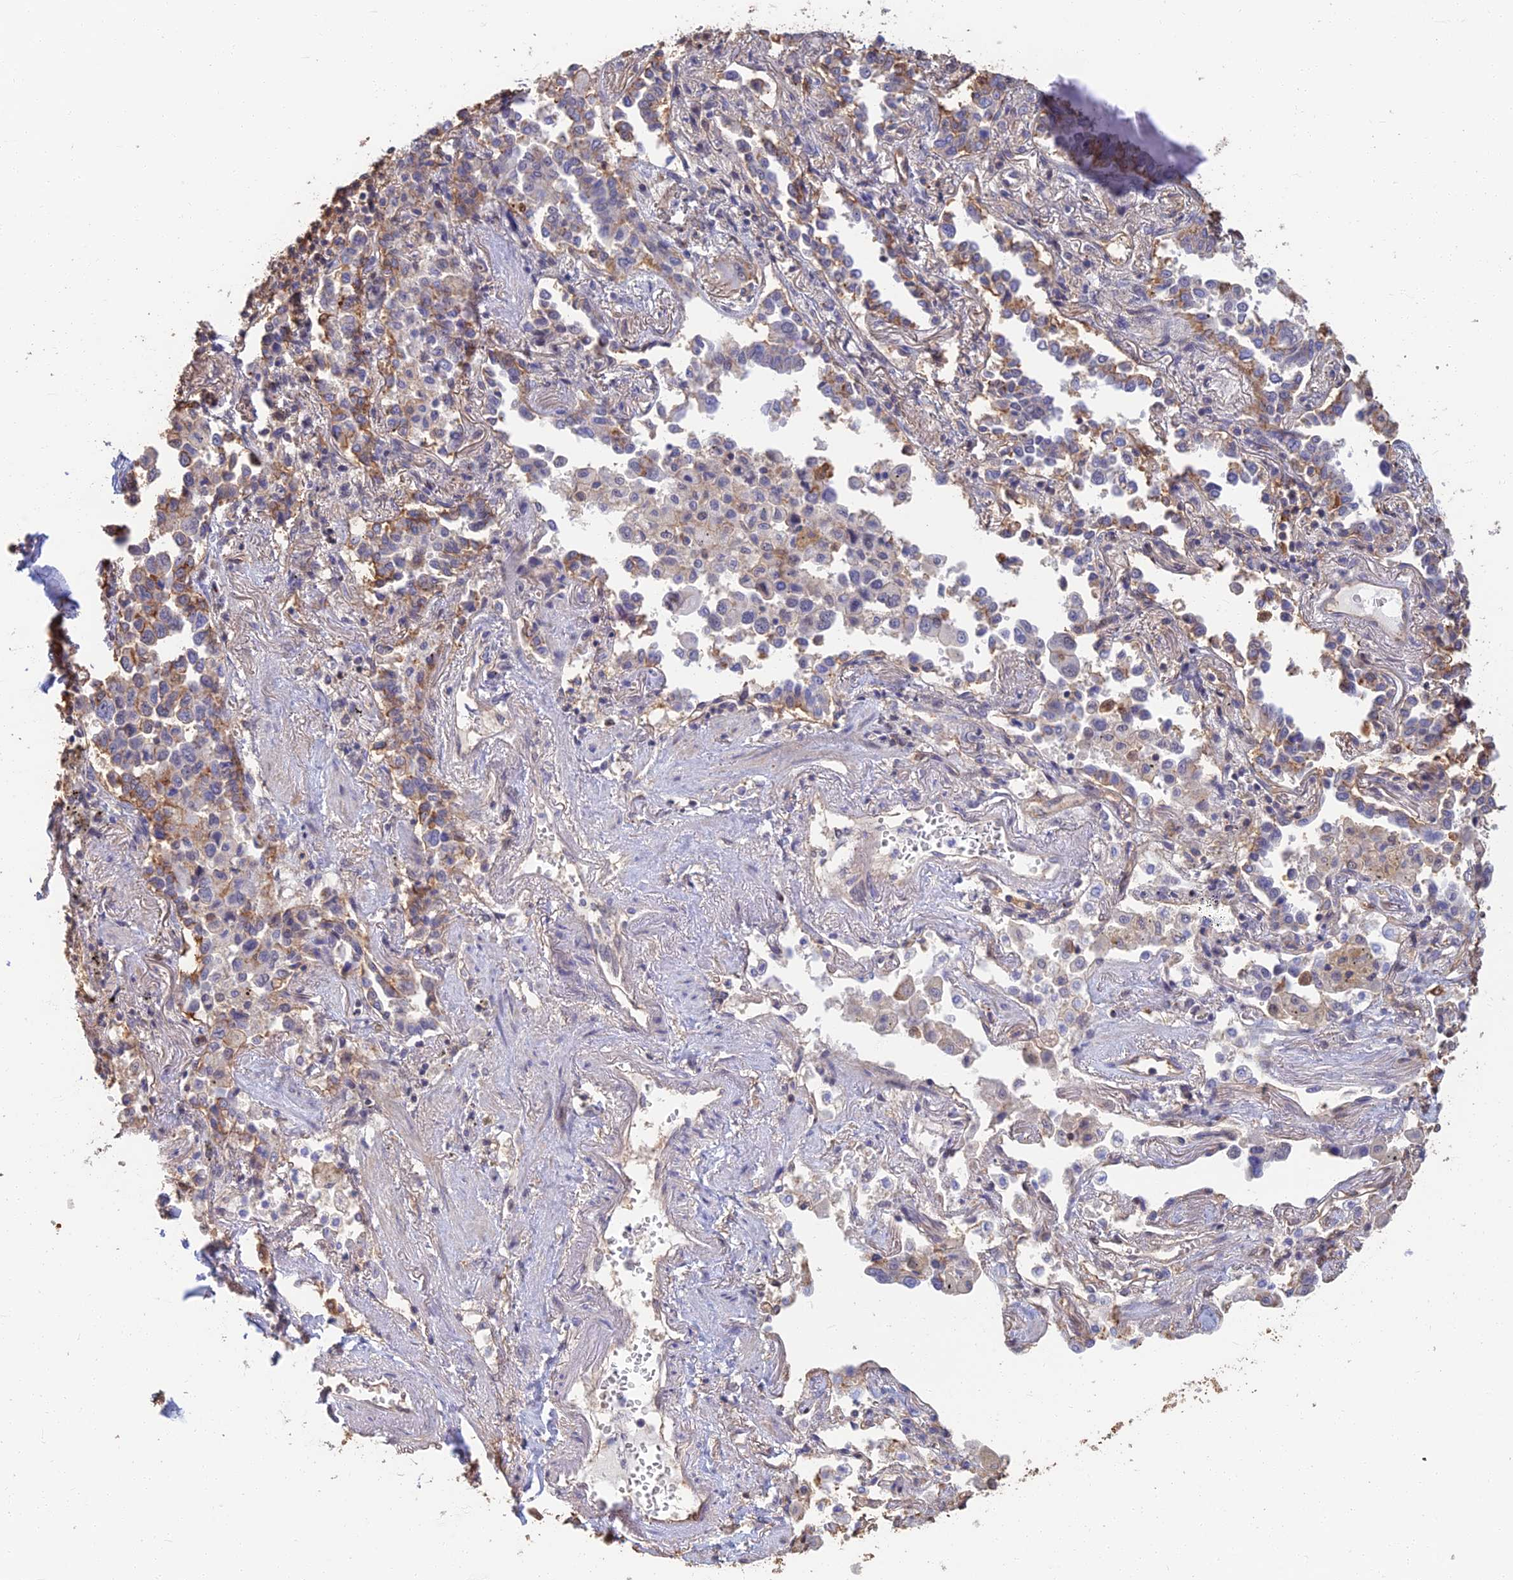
{"staining": {"intensity": "strong", "quantity": "<25%", "location": "cytoplasmic/membranous"}, "tissue": "lung cancer", "cell_type": "Tumor cells", "image_type": "cancer", "snomed": [{"axis": "morphology", "description": "Adenocarcinoma, NOS"}, {"axis": "topography", "description": "Lung"}], "caption": "This is an image of immunohistochemistry (IHC) staining of adenocarcinoma (lung), which shows strong expression in the cytoplasmic/membranous of tumor cells.", "gene": "LRRN3", "patient": {"sex": "male", "age": 67}}